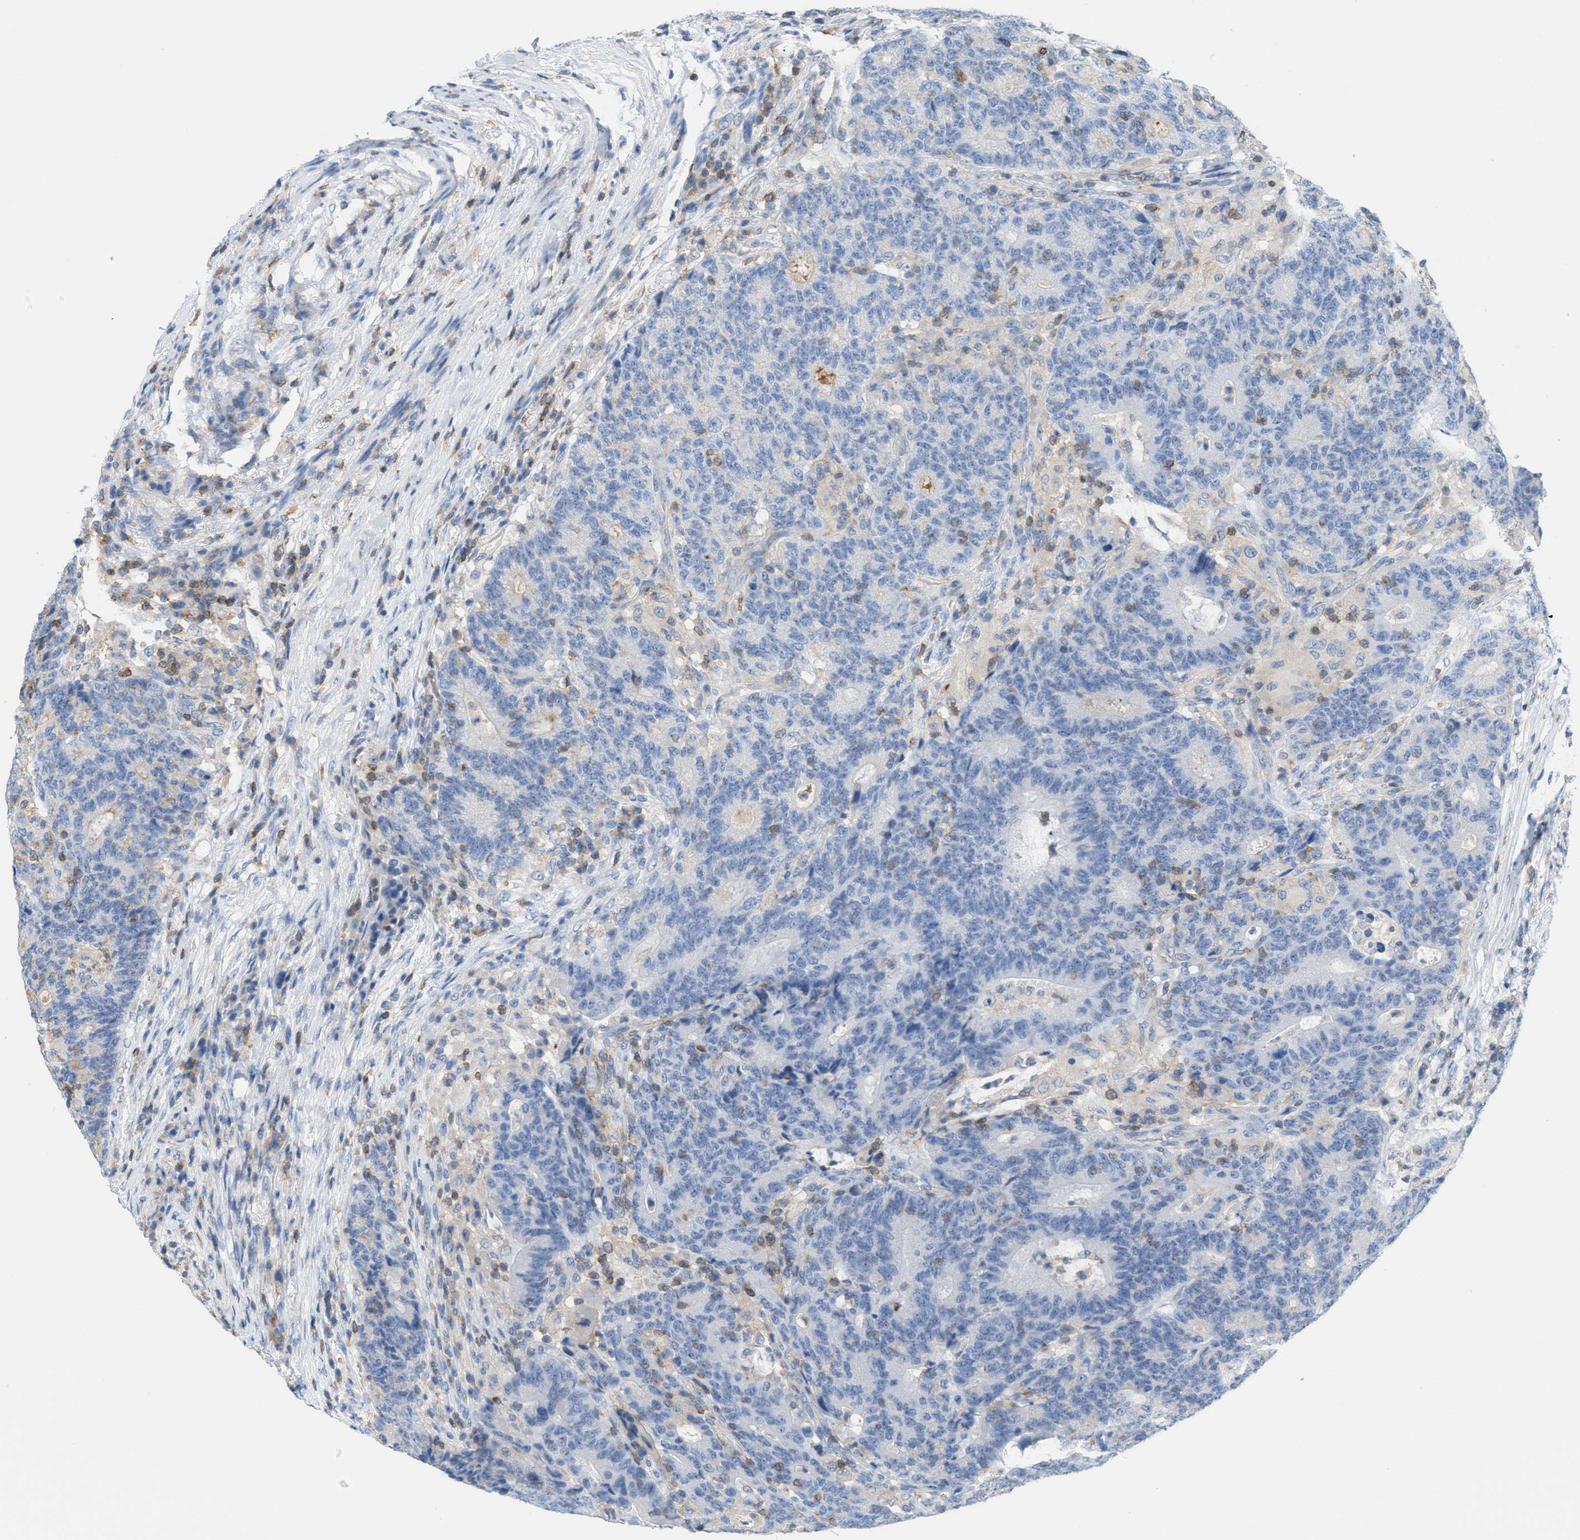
{"staining": {"intensity": "negative", "quantity": "none", "location": "none"}, "tissue": "colorectal cancer", "cell_type": "Tumor cells", "image_type": "cancer", "snomed": [{"axis": "morphology", "description": "Normal tissue, NOS"}, {"axis": "morphology", "description": "Adenocarcinoma, NOS"}, {"axis": "topography", "description": "Colon"}], "caption": "Immunohistochemistry (IHC) of human colorectal adenocarcinoma demonstrates no expression in tumor cells.", "gene": "IL16", "patient": {"sex": "female", "age": 75}}